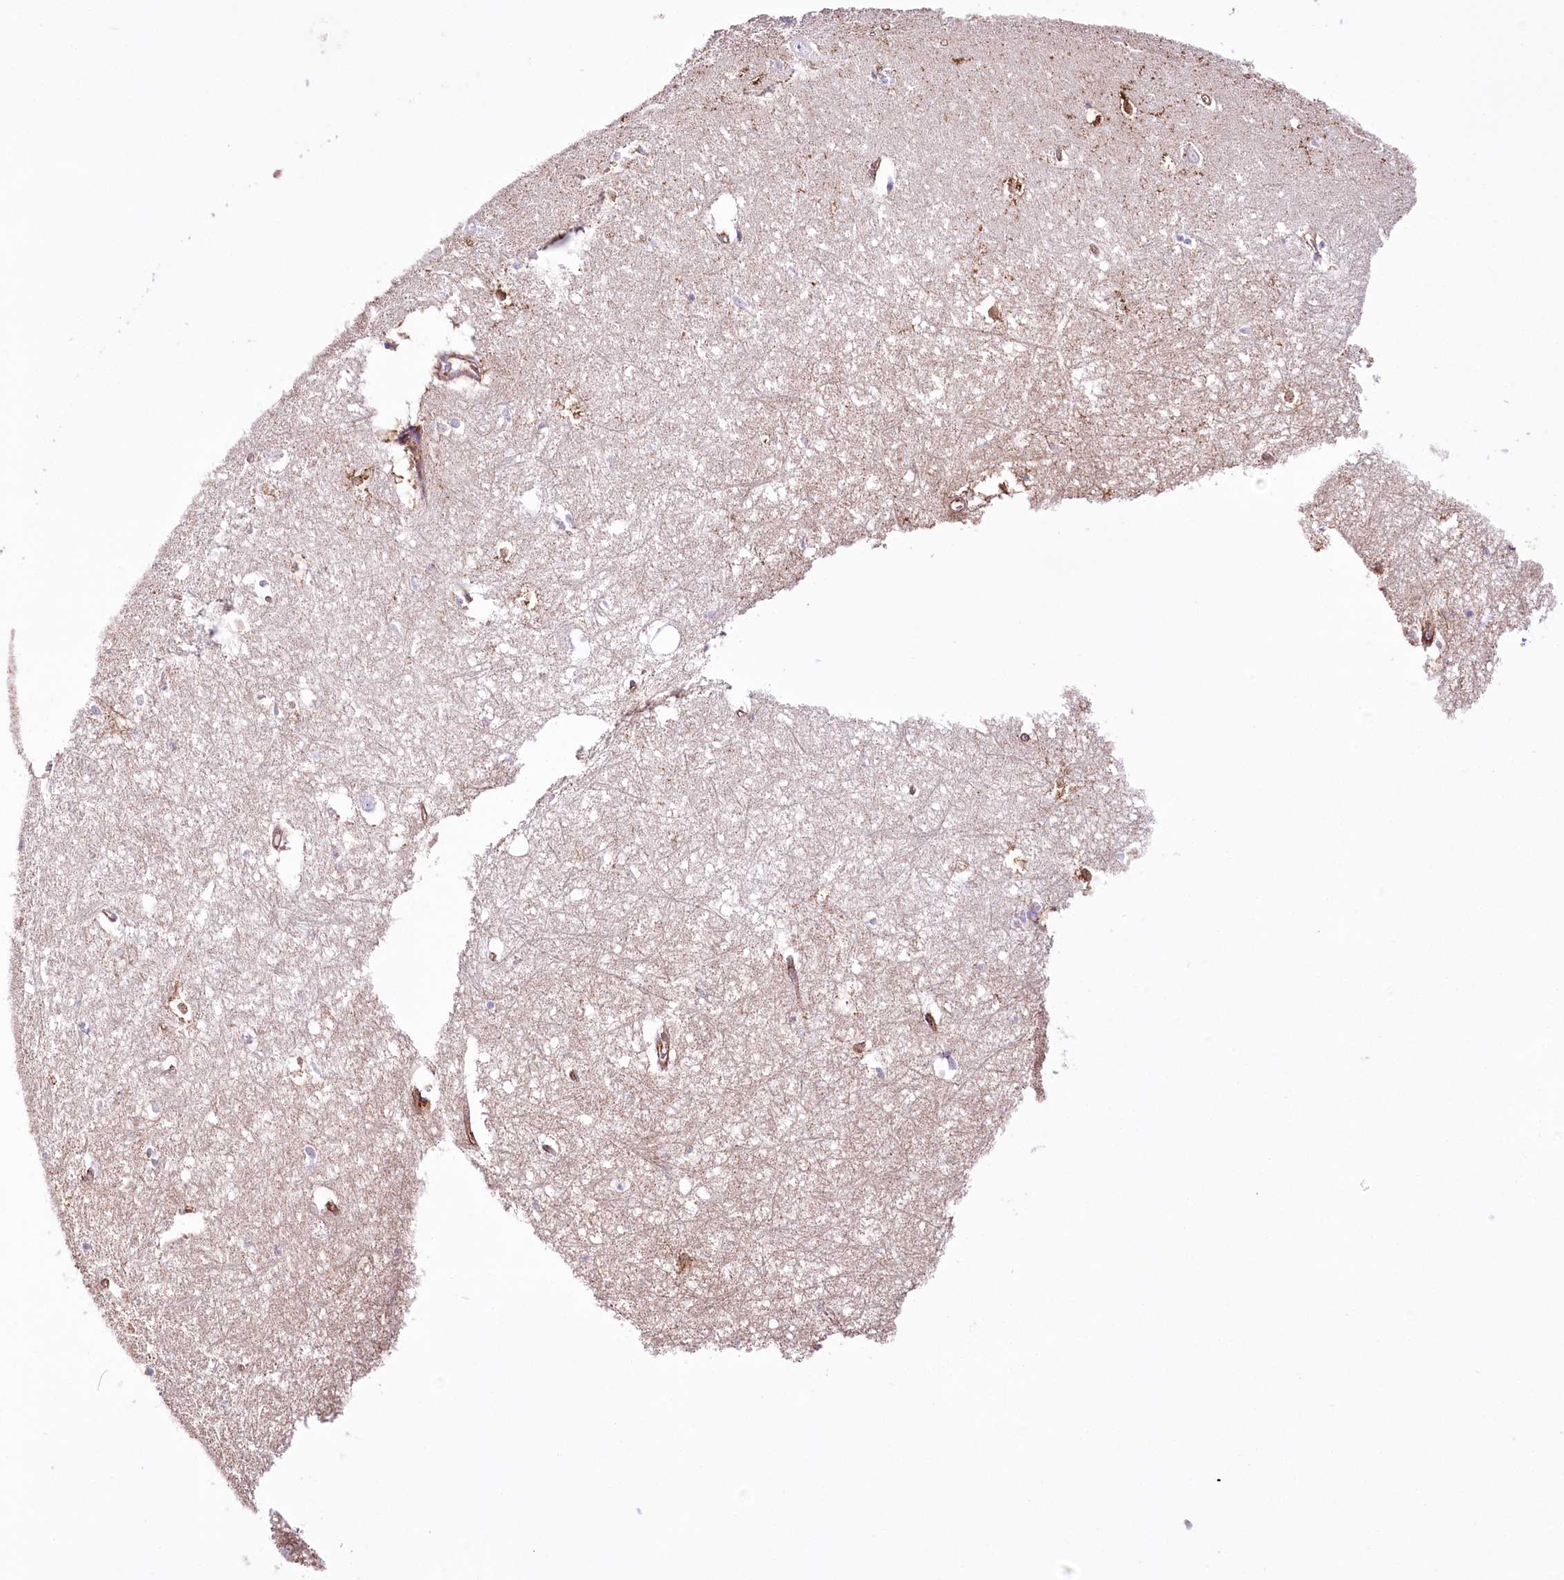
{"staining": {"intensity": "negative", "quantity": "none", "location": "none"}, "tissue": "hippocampus", "cell_type": "Glial cells", "image_type": "normal", "snomed": [{"axis": "morphology", "description": "Normal tissue, NOS"}, {"axis": "topography", "description": "Hippocampus"}], "caption": "Immunohistochemical staining of normal human hippocampus exhibits no significant staining in glial cells.", "gene": "FAM216A", "patient": {"sex": "female", "age": 64}}